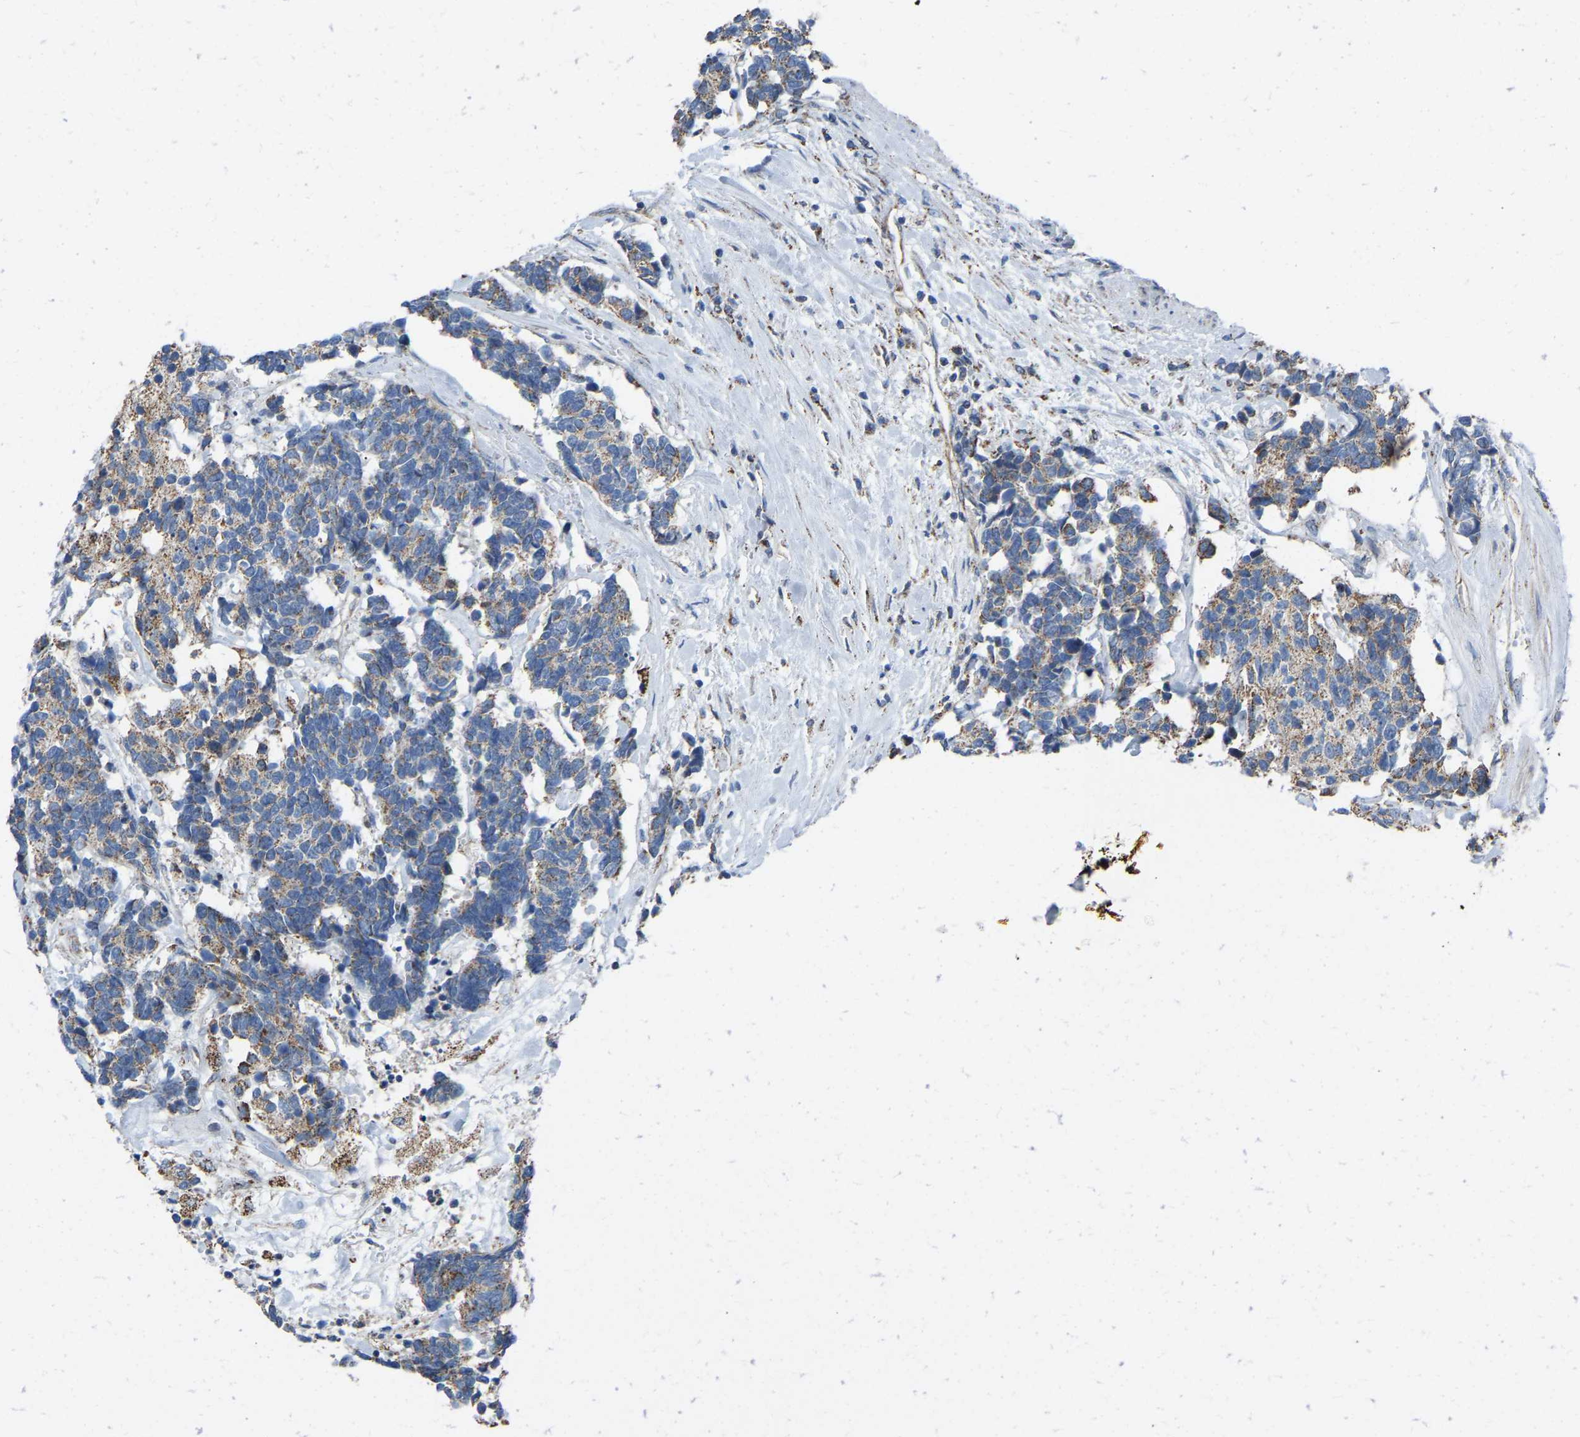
{"staining": {"intensity": "weak", "quantity": ">75%", "location": "cytoplasmic/membranous"}, "tissue": "carcinoid", "cell_type": "Tumor cells", "image_type": "cancer", "snomed": [{"axis": "morphology", "description": "Carcinoma, NOS"}, {"axis": "morphology", "description": "Carcinoid, malignant, NOS"}, {"axis": "topography", "description": "Urinary bladder"}], "caption": "Immunohistochemistry (IHC) photomicrograph of human carcinoid stained for a protein (brown), which reveals low levels of weak cytoplasmic/membranous expression in approximately >75% of tumor cells.", "gene": "BCL10", "patient": {"sex": "male", "age": 57}}